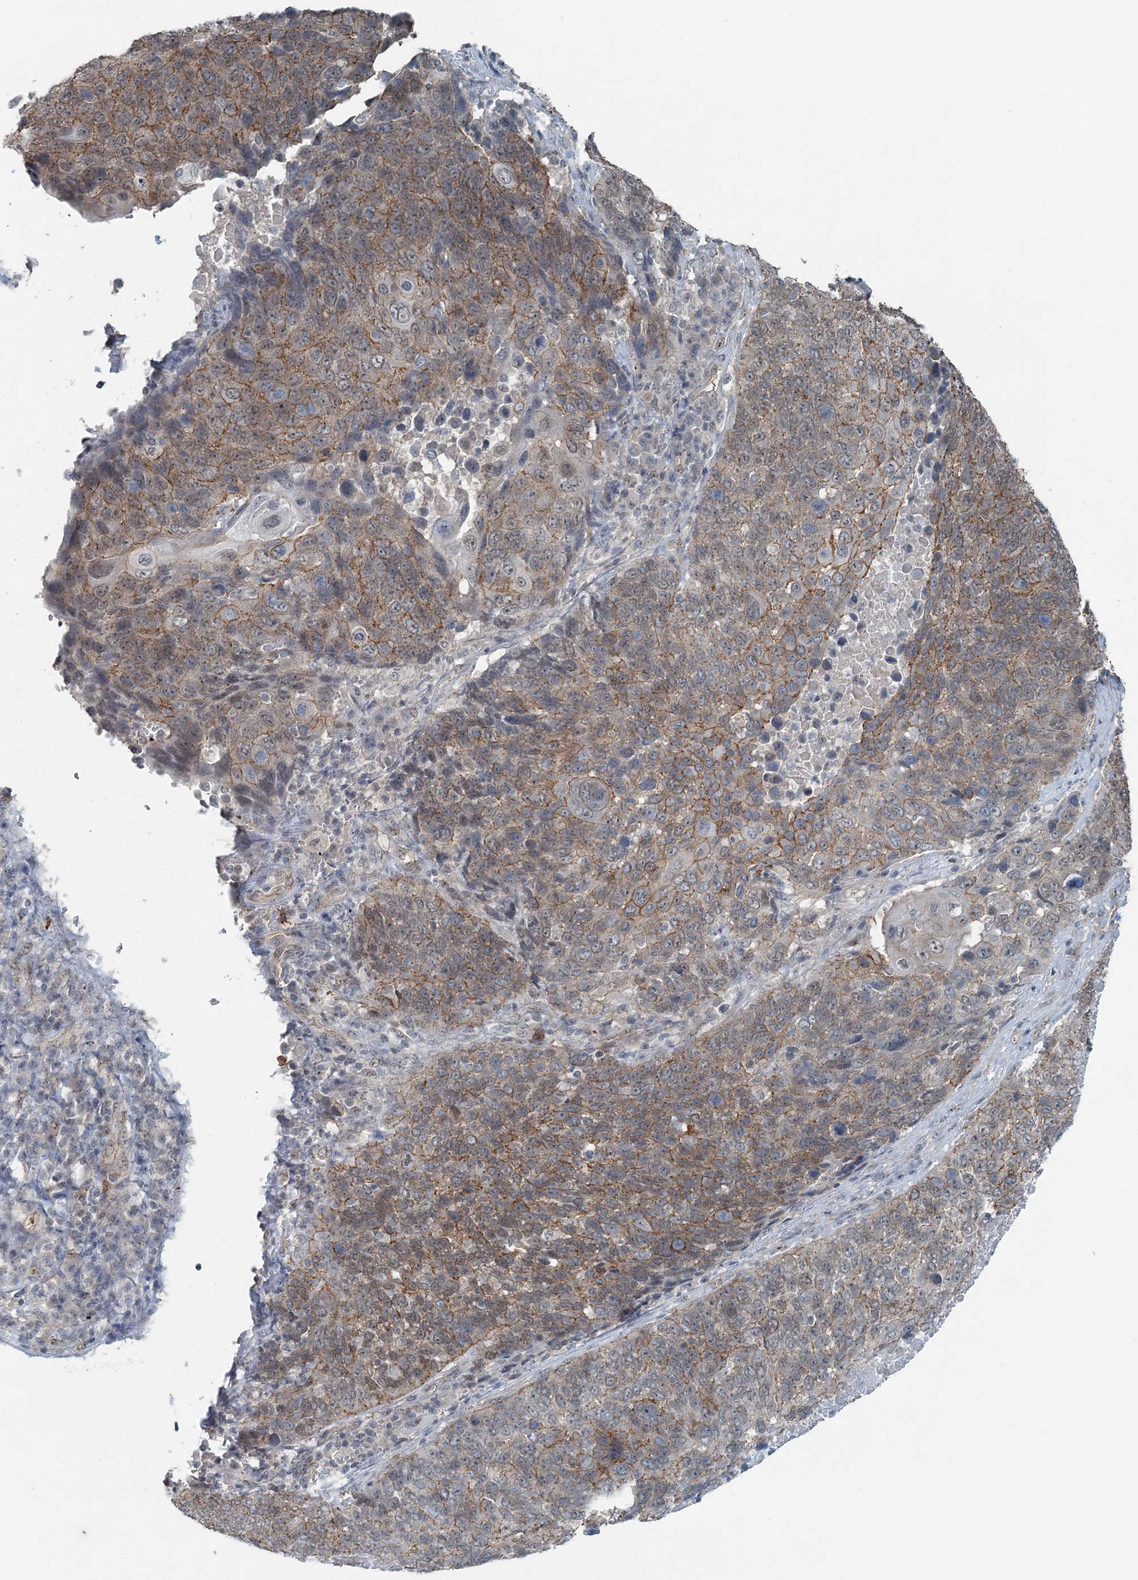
{"staining": {"intensity": "moderate", "quantity": "25%-75%", "location": "cytoplasmic/membranous"}, "tissue": "lung cancer", "cell_type": "Tumor cells", "image_type": "cancer", "snomed": [{"axis": "morphology", "description": "Squamous cell carcinoma, NOS"}, {"axis": "topography", "description": "Lung"}], "caption": "Squamous cell carcinoma (lung) stained with a protein marker demonstrates moderate staining in tumor cells.", "gene": "VSIG2", "patient": {"sex": "male", "age": 66}}